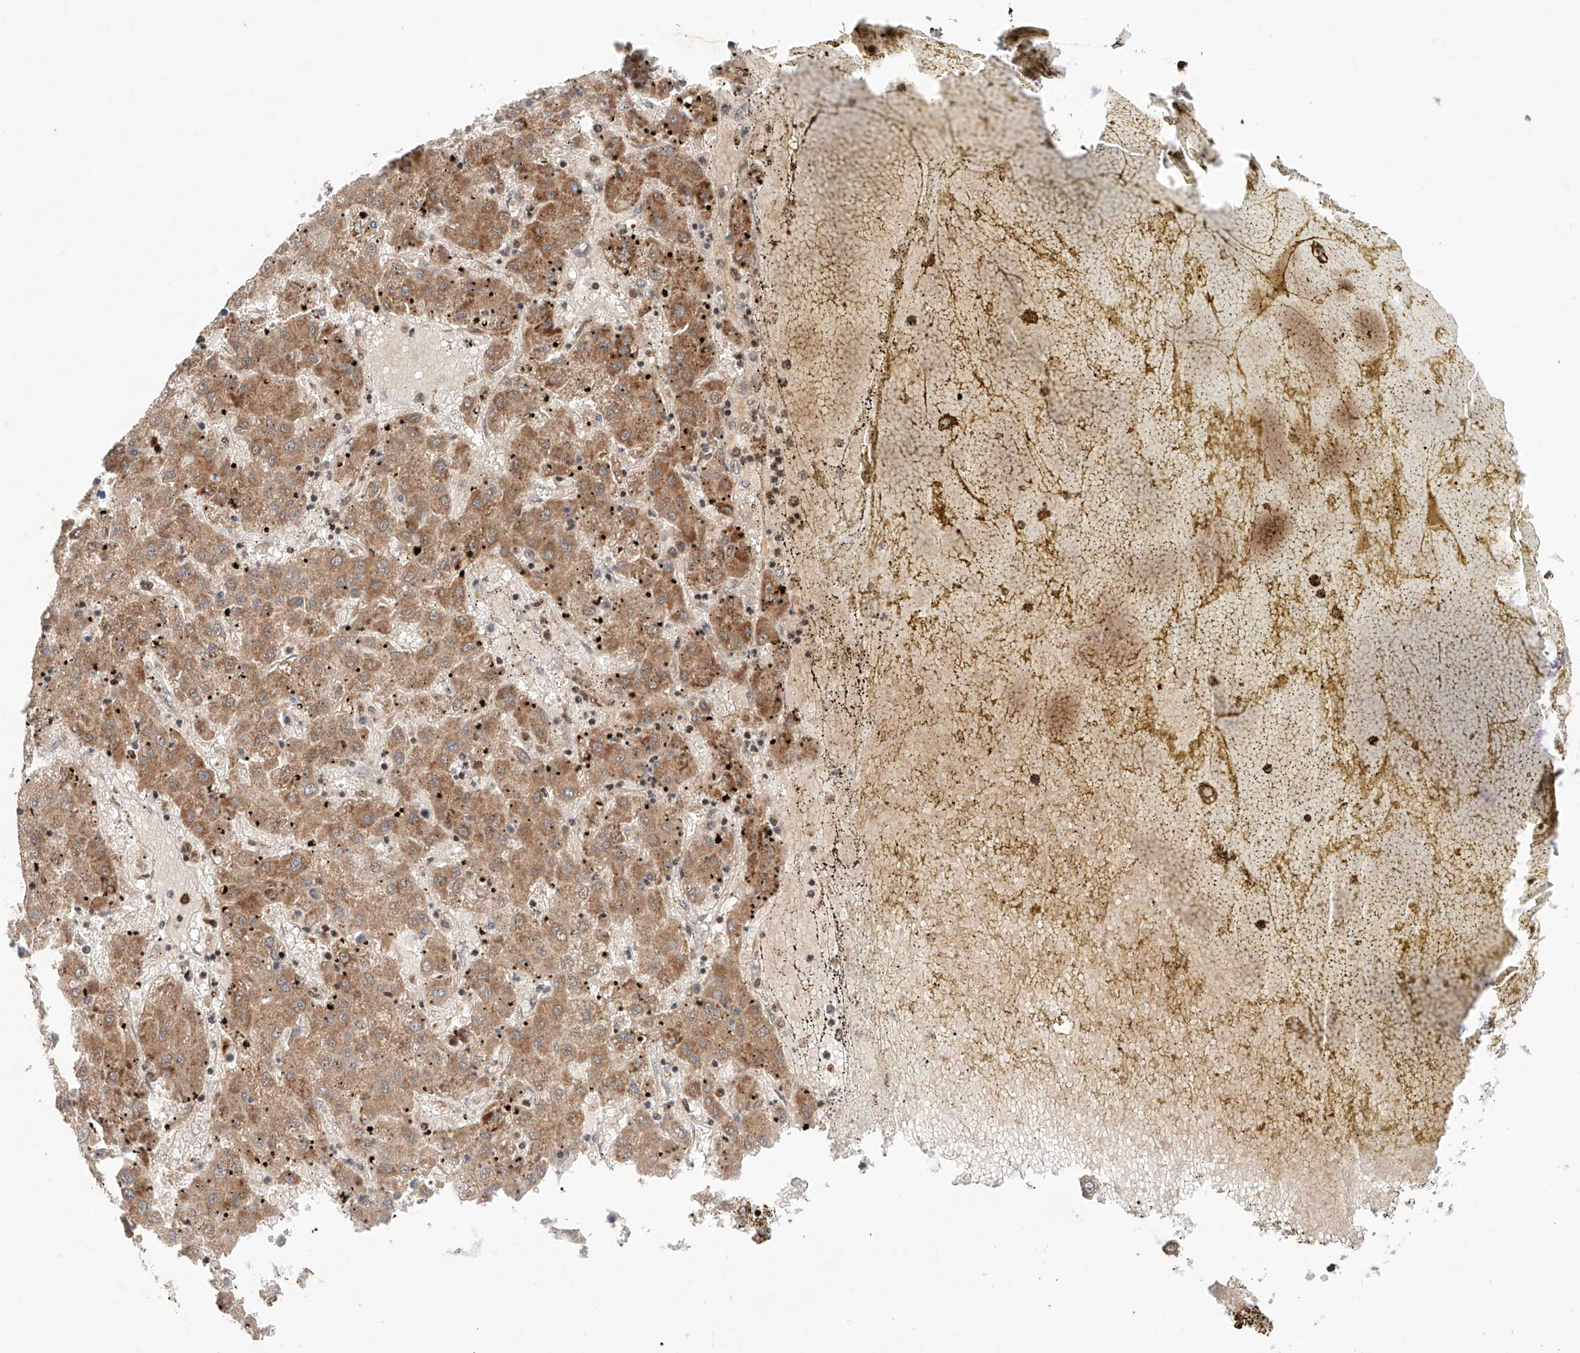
{"staining": {"intensity": "moderate", "quantity": ">75%", "location": "cytoplasmic/membranous"}, "tissue": "liver cancer", "cell_type": "Tumor cells", "image_type": "cancer", "snomed": [{"axis": "morphology", "description": "Carcinoma, Hepatocellular, NOS"}, {"axis": "topography", "description": "Liver"}], "caption": "A photomicrograph of liver cancer stained for a protein exhibits moderate cytoplasmic/membranous brown staining in tumor cells. The protein is shown in brown color, while the nuclei are stained blue.", "gene": "IGSF22", "patient": {"sex": "male", "age": 72}}